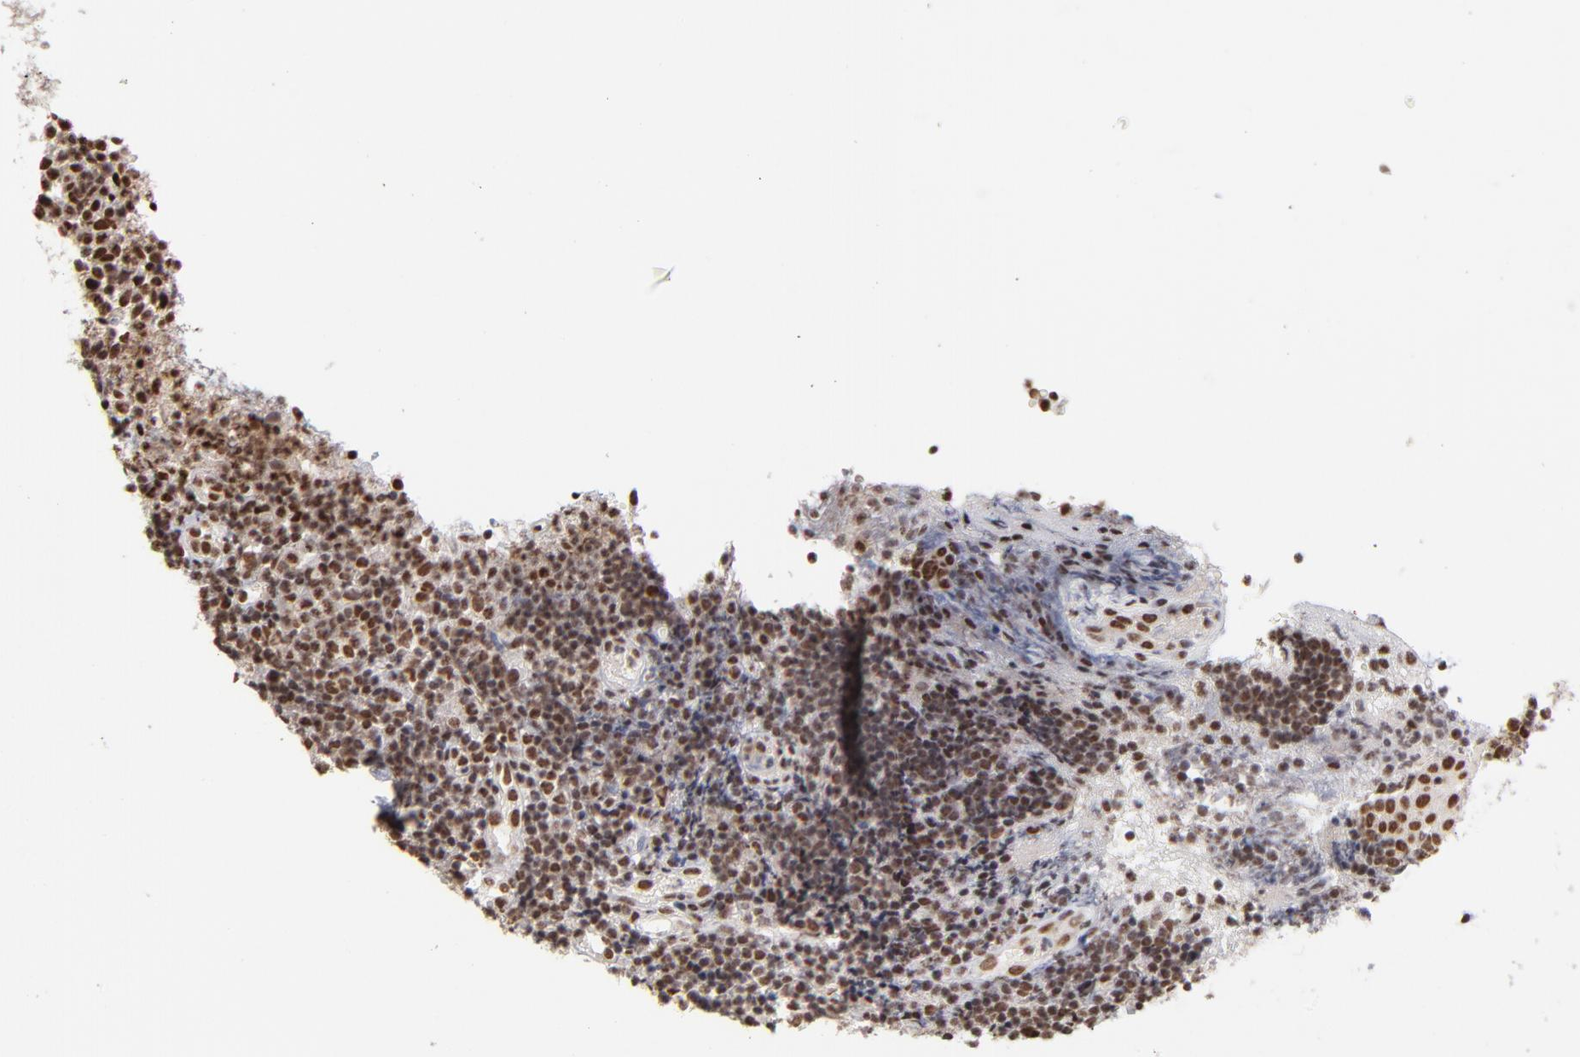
{"staining": {"intensity": "moderate", "quantity": ">75%", "location": "nuclear"}, "tissue": "tonsil", "cell_type": "Germinal center cells", "image_type": "normal", "snomed": [{"axis": "morphology", "description": "Normal tissue, NOS"}, {"axis": "topography", "description": "Tonsil"}], "caption": "Normal tonsil exhibits moderate nuclear positivity in about >75% of germinal center cells, visualized by immunohistochemistry.", "gene": "ZNF3", "patient": {"sex": "female", "age": 40}}